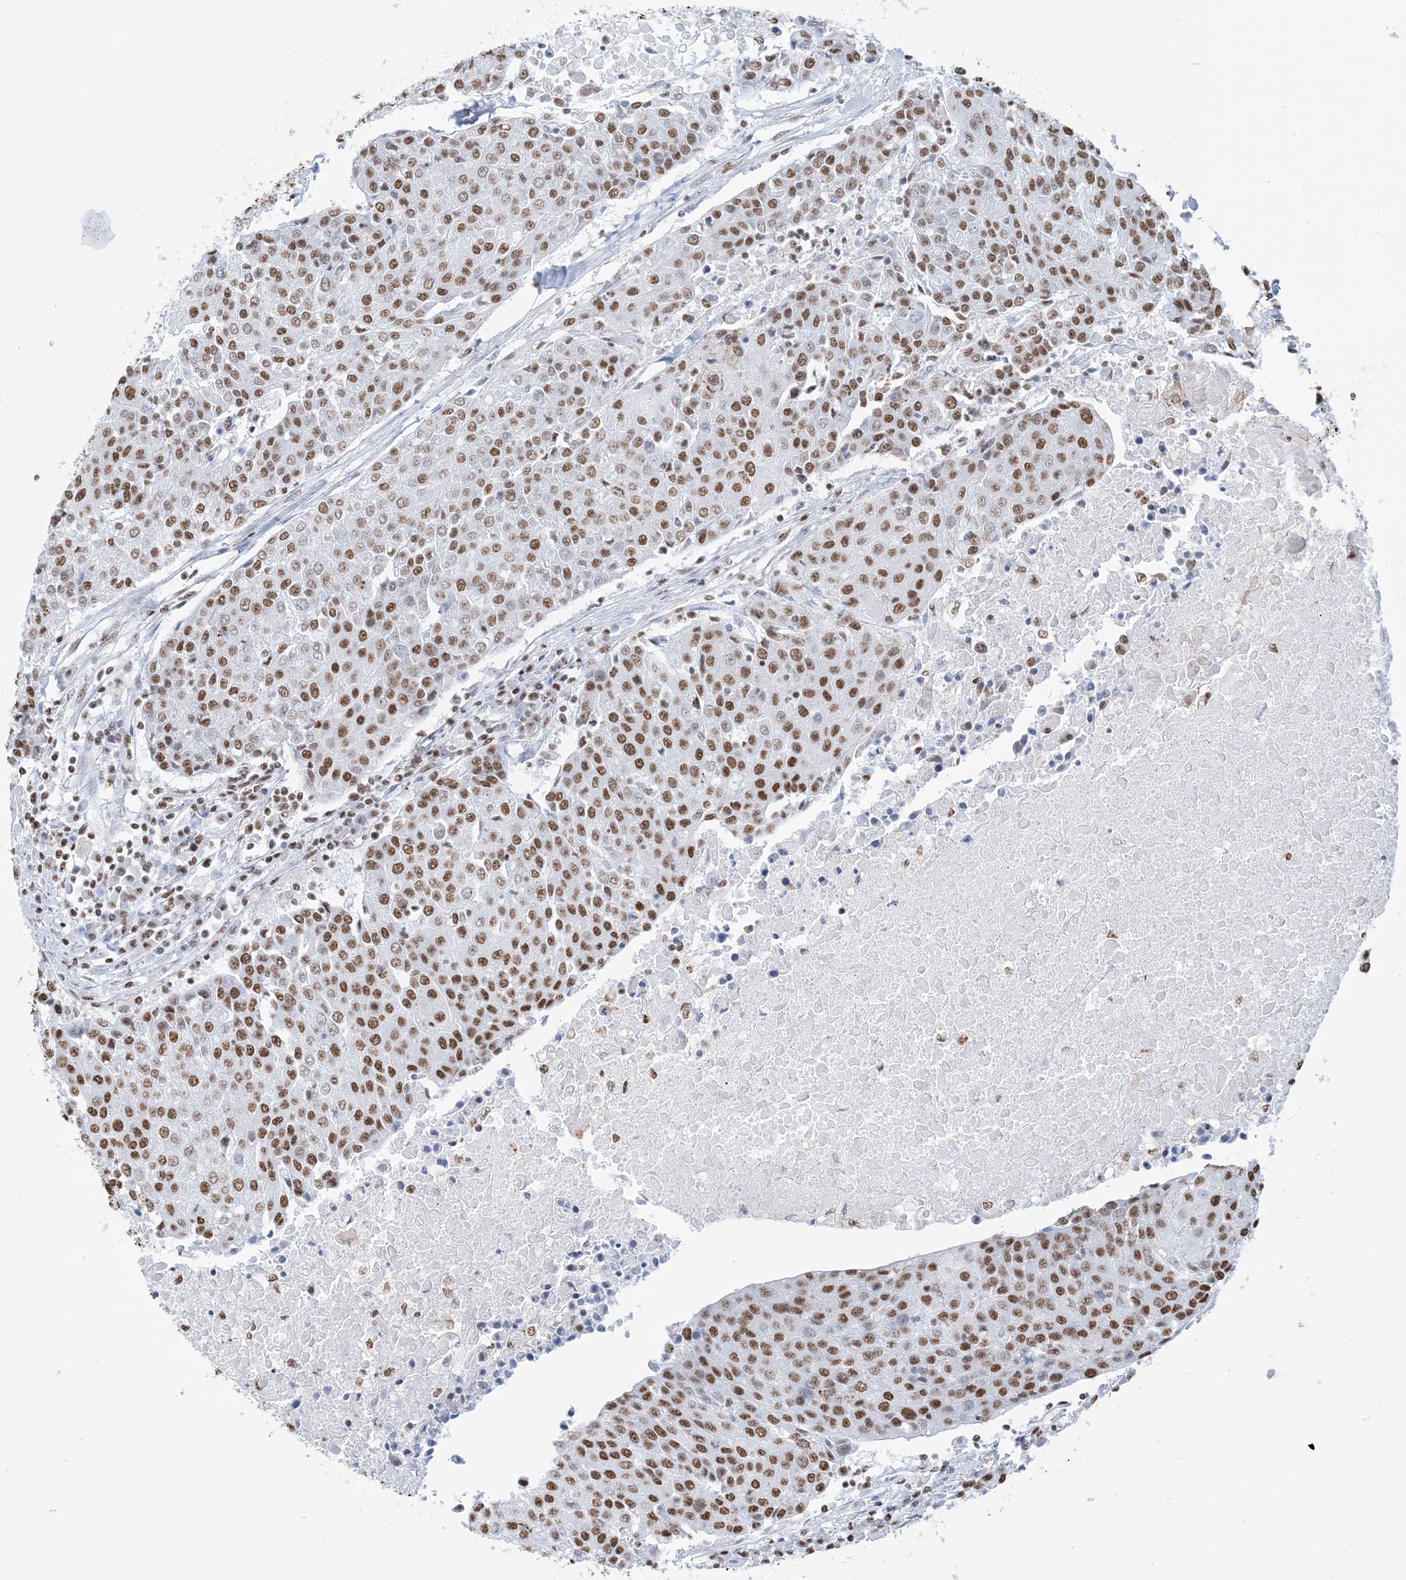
{"staining": {"intensity": "moderate", "quantity": ">75%", "location": "nuclear"}, "tissue": "urothelial cancer", "cell_type": "Tumor cells", "image_type": "cancer", "snomed": [{"axis": "morphology", "description": "Urothelial carcinoma, High grade"}, {"axis": "topography", "description": "Urinary bladder"}], "caption": "High-grade urothelial carcinoma stained for a protein (brown) demonstrates moderate nuclear positive expression in approximately >75% of tumor cells.", "gene": "ZNF792", "patient": {"sex": "female", "age": 85}}